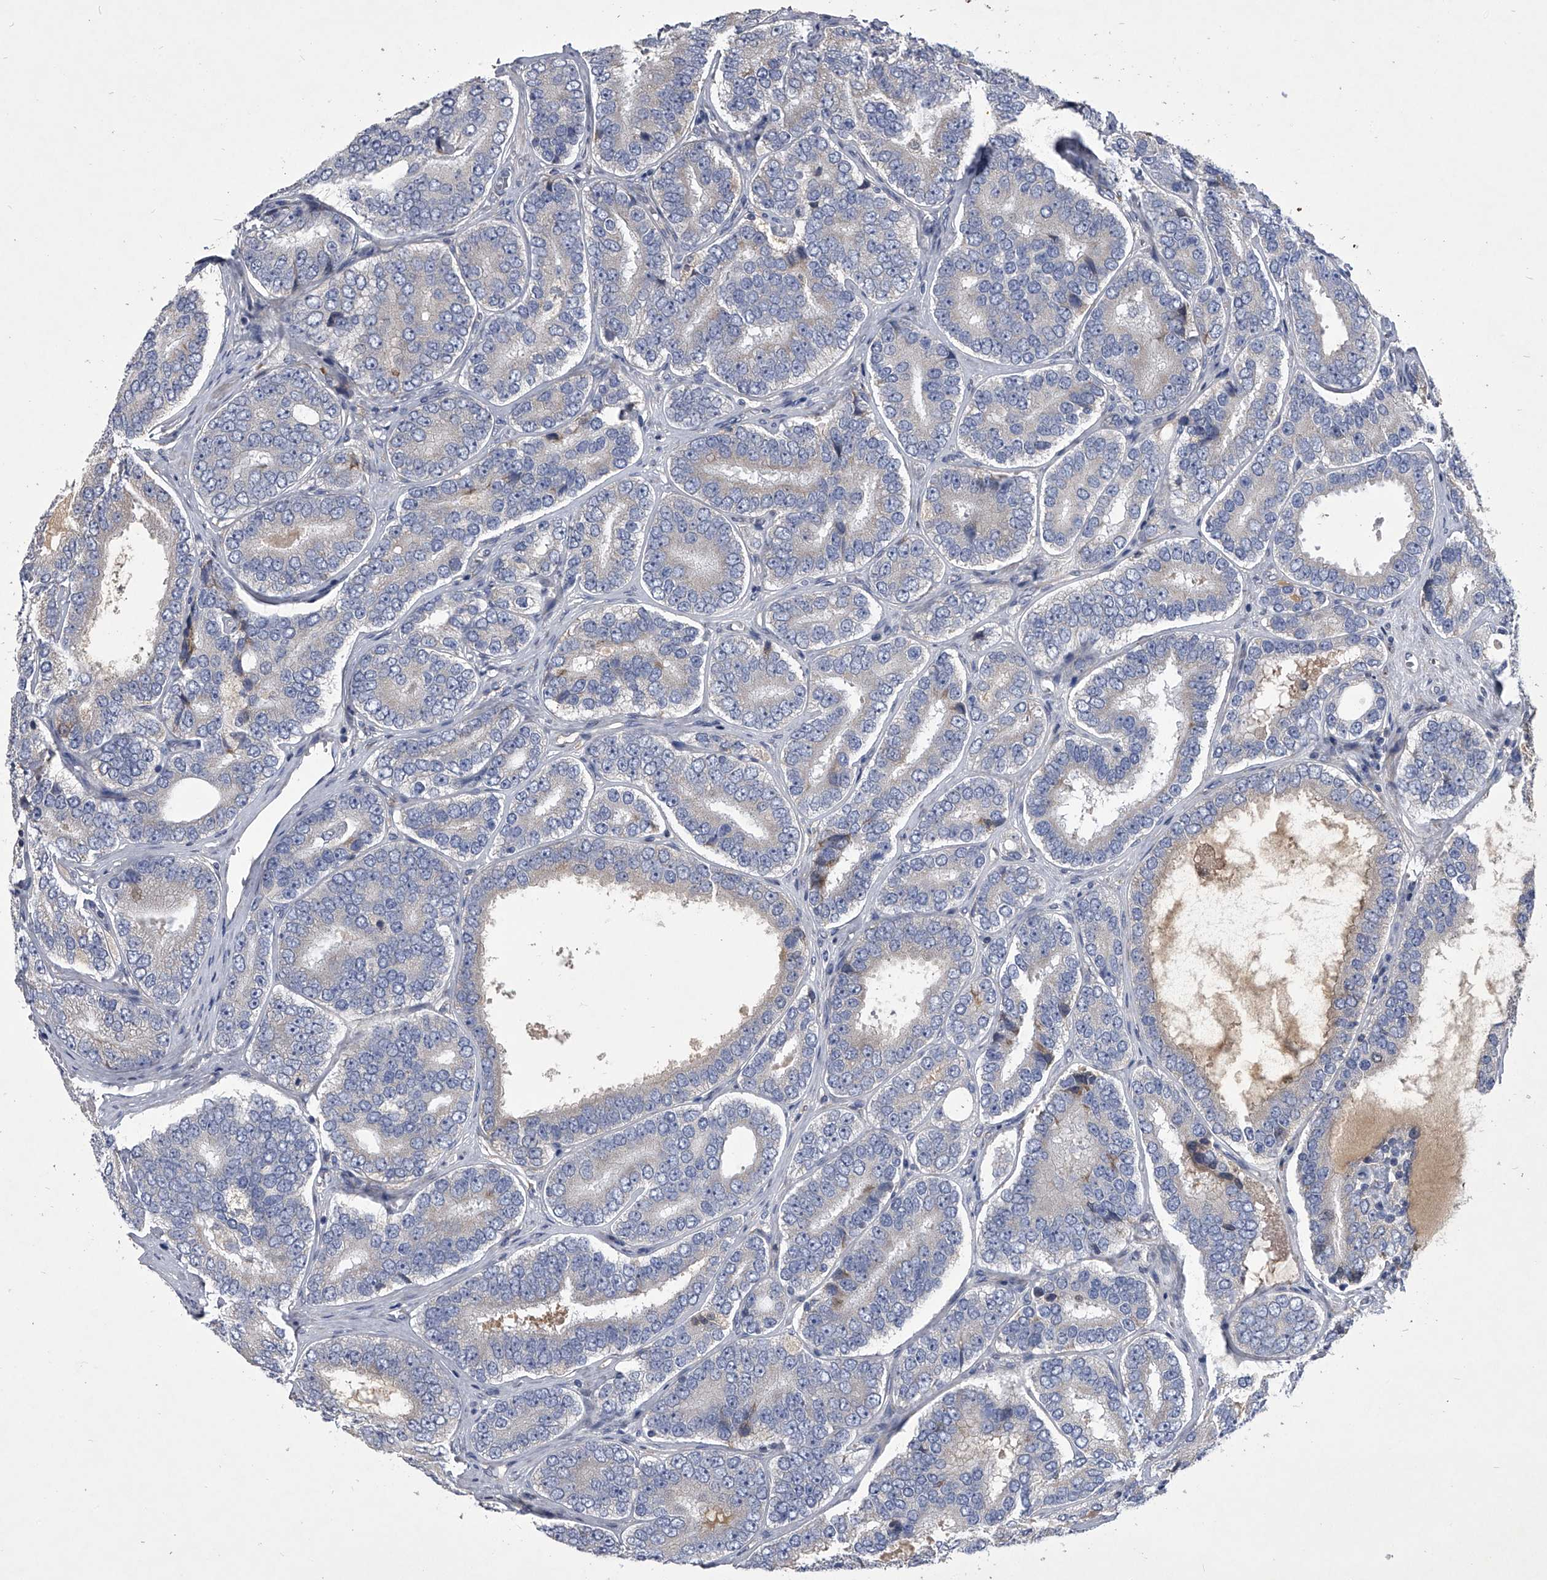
{"staining": {"intensity": "negative", "quantity": "none", "location": "none"}, "tissue": "prostate cancer", "cell_type": "Tumor cells", "image_type": "cancer", "snomed": [{"axis": "morphology", "description": "Adenocarcinoma, High grade"}, {"axis": "topography", "description": "Prostate"}], "caption": "Immunohistochemical staining of prostate cancer reveals no significant positivity in tumor cells.", "gene": "CCR4", "patient": {"sex": "male", "age": 56}}